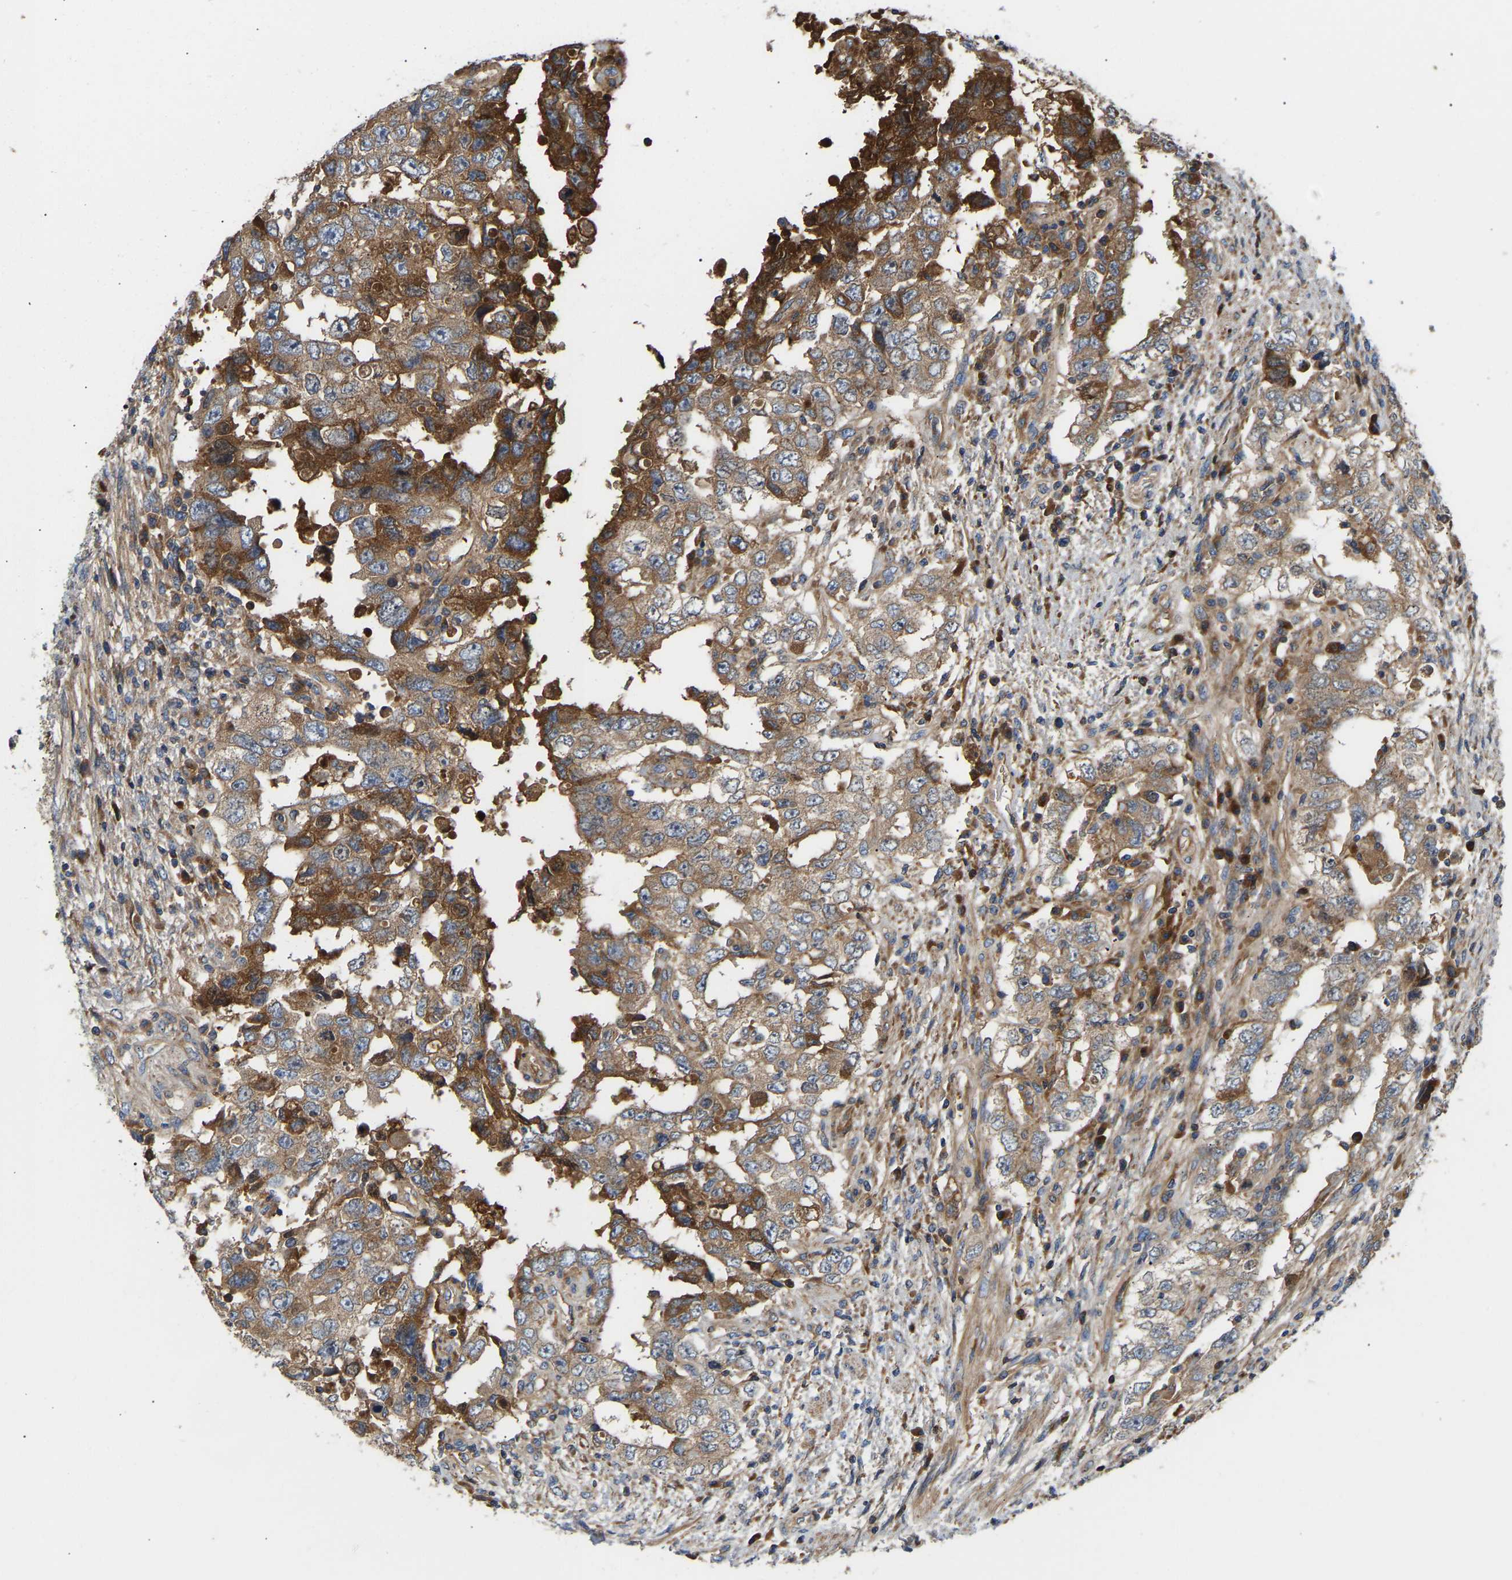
{"staining": {"intensity": "moderate", "quantity": ">75%", "location": "cytoplasmic/membranous"}, "tissue": "testis cancer", "cell_type": "Tumor cells", "image_type": "cancer", "snomed": [{"axis": "morphology", "description": "Carcinoma, Embryonal, NOS"}, {"axis": "topography", "description": "Testis"}], "caption": "Embryonal carcinoma (testis) stained with immunohistochemistry shows moderate cytoplasmic/membranous expression in approximately >75% of tumor cells.", "gene": "AIMP2", "patient": {"sex": "male", "age": 26}}